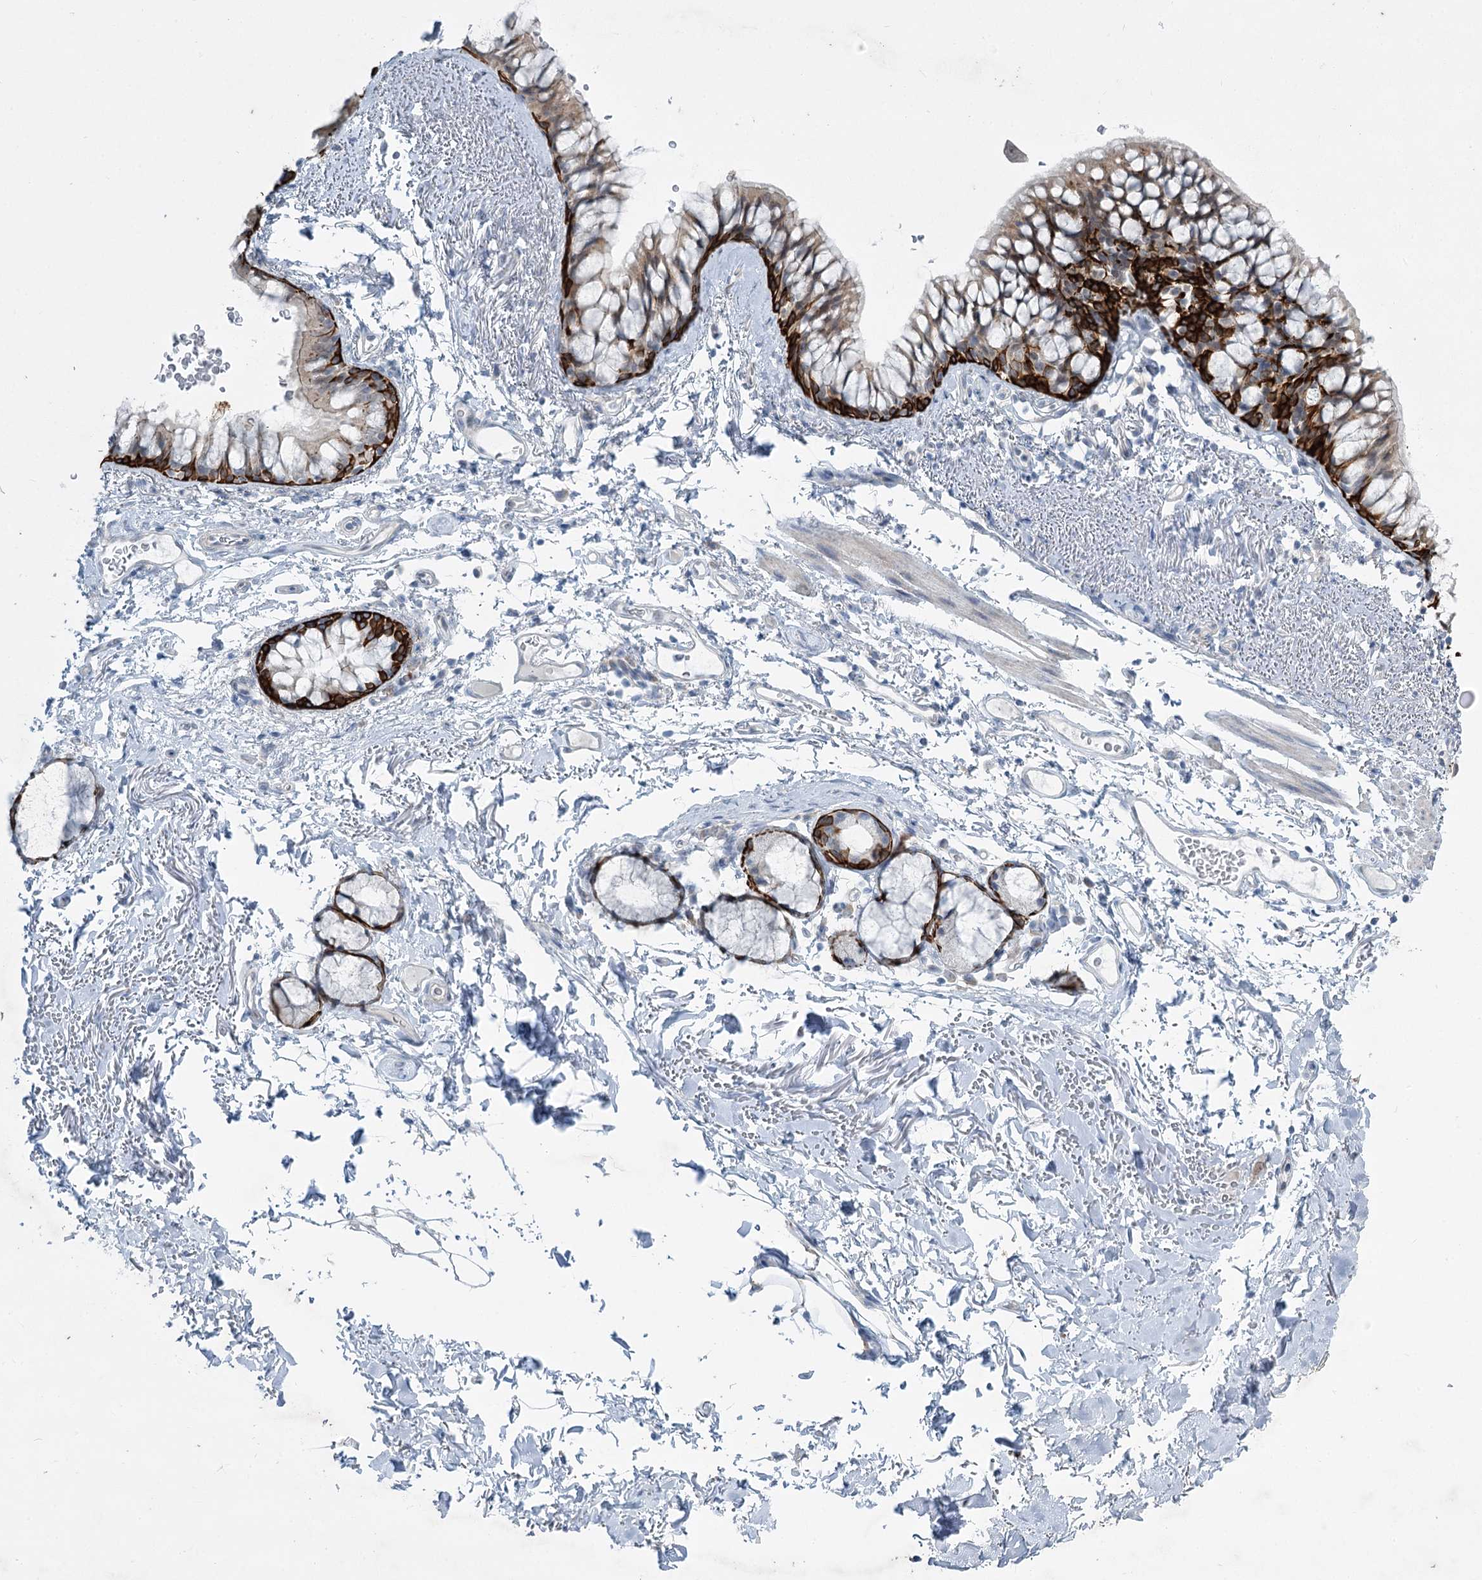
{"staining": {"intensity": "strong", "quantity": "25%-75%", "location": "cytoplasmic/membranous"}, "tissue": "bronchus", "cell_type": "Respiratory epithelial cells", "image_type": "normal", "snomed": [{"axis": "morphology", "description": "Normal tissue, NOS"}, {"axis": "topography", "description": "Cartilage tissue"}, {"axis": "topography", "description": "Bronchus"}], "caption": "High-magnification brightfield microscopy of benign bronchus stained with DAB (brown) and counterstained with hematoxylin (blue). respiratory epithelial cells exhibit strong cytoplasmic/membranous staining is present in approximately25%-75% of cells. (Brightfield microscopy of DAB IHC at high magnification).", "gene": "ABITRAM", "patient": {"sex": "female", "age": 73}}